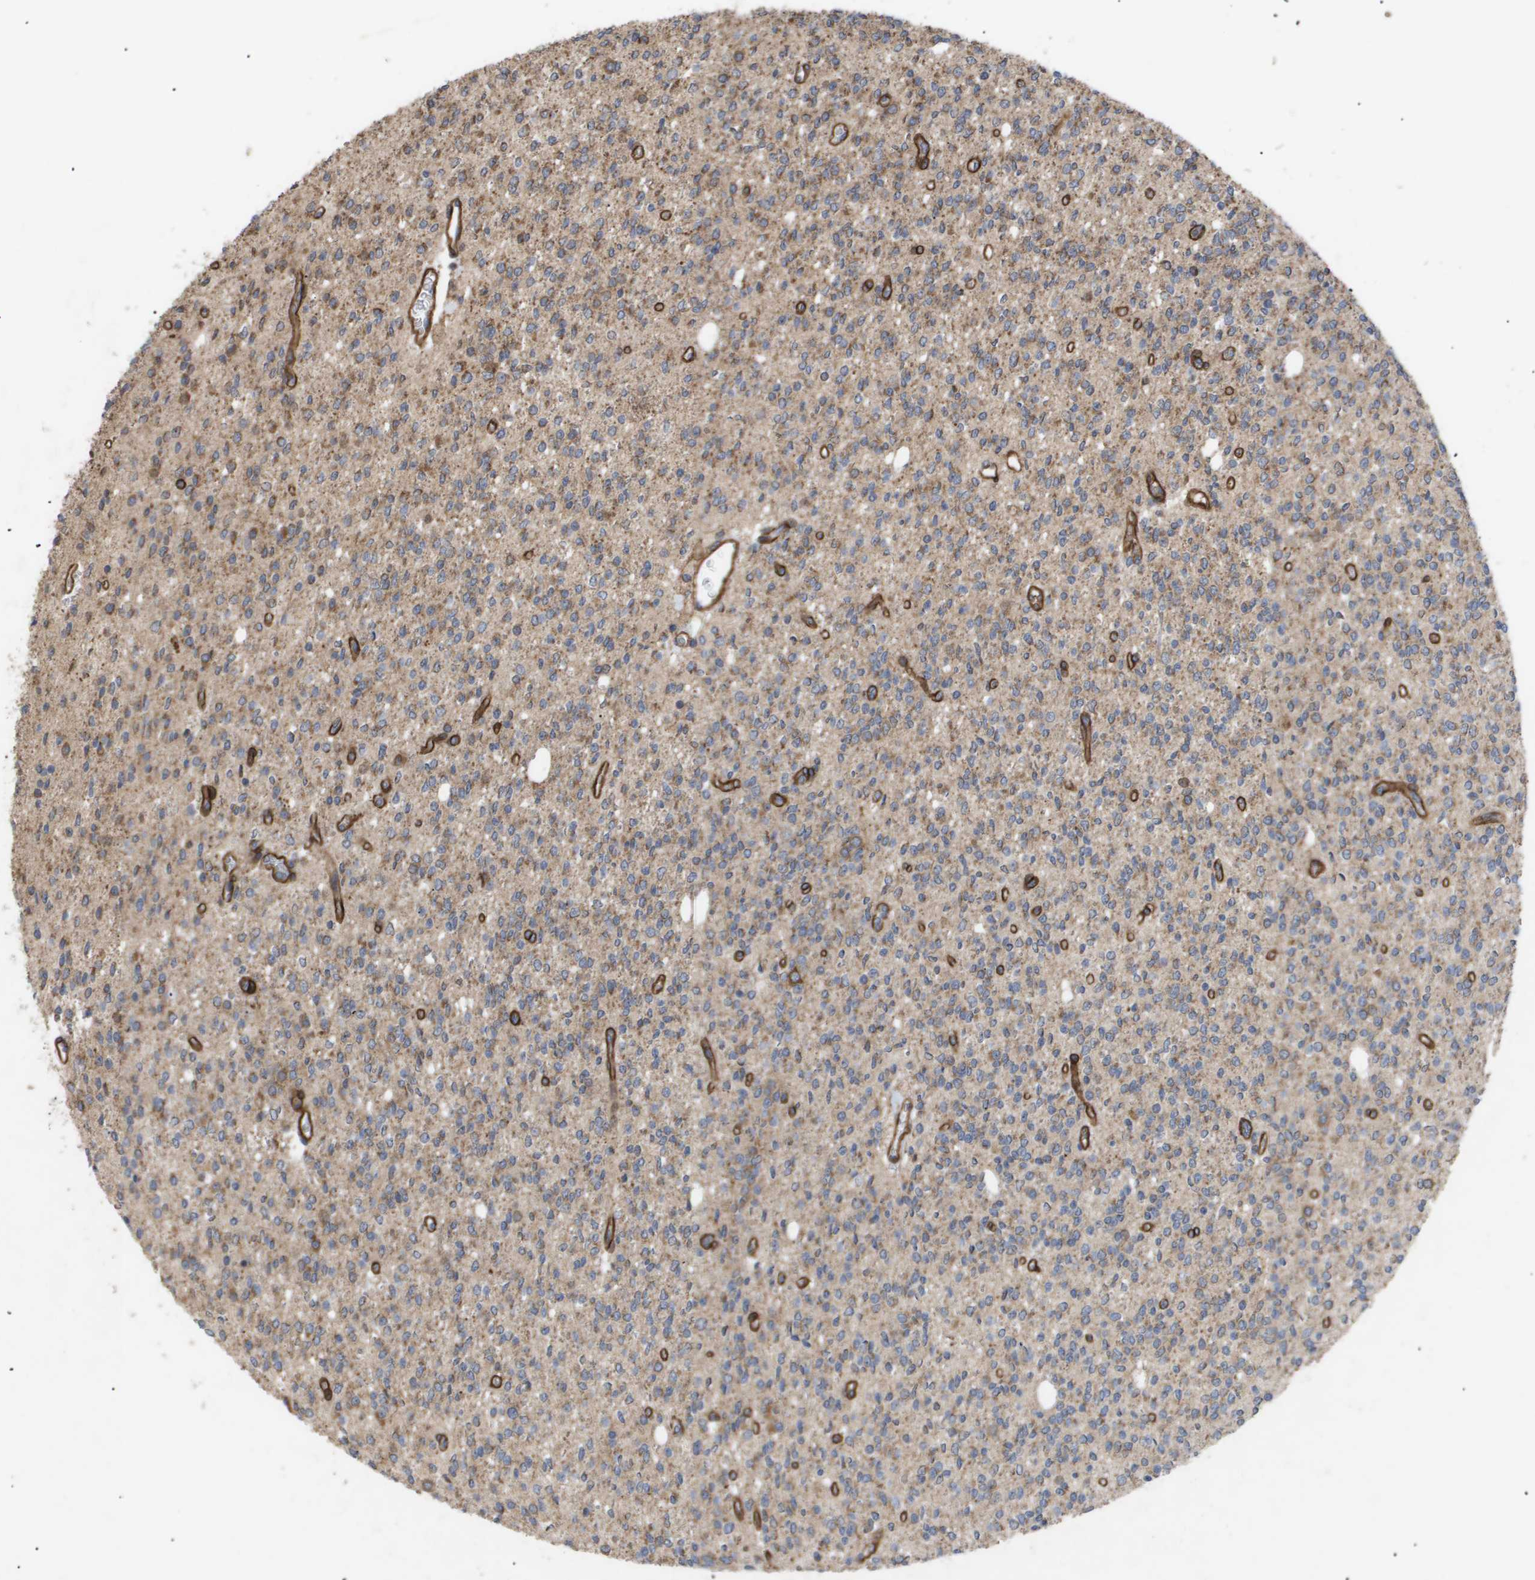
{"staining": {"intensity": "moderate", "quantity": ">75%", "location": "cytoplasmic/membranous"}, "tissue": "glioma", "cell_type": "Tumor cells", "image_type": "cancer", "snomed": [{"axis": "morphology", "description": "Glioma, malignant, High grade"}, {"axis": "topography", "description": "Brain"}], "caption": "Glioma stained with a protein marker demonstrates moderate staining in tumor cells.", "gene": "TNS1", "patient": {"sex": "male", "age": 34}}